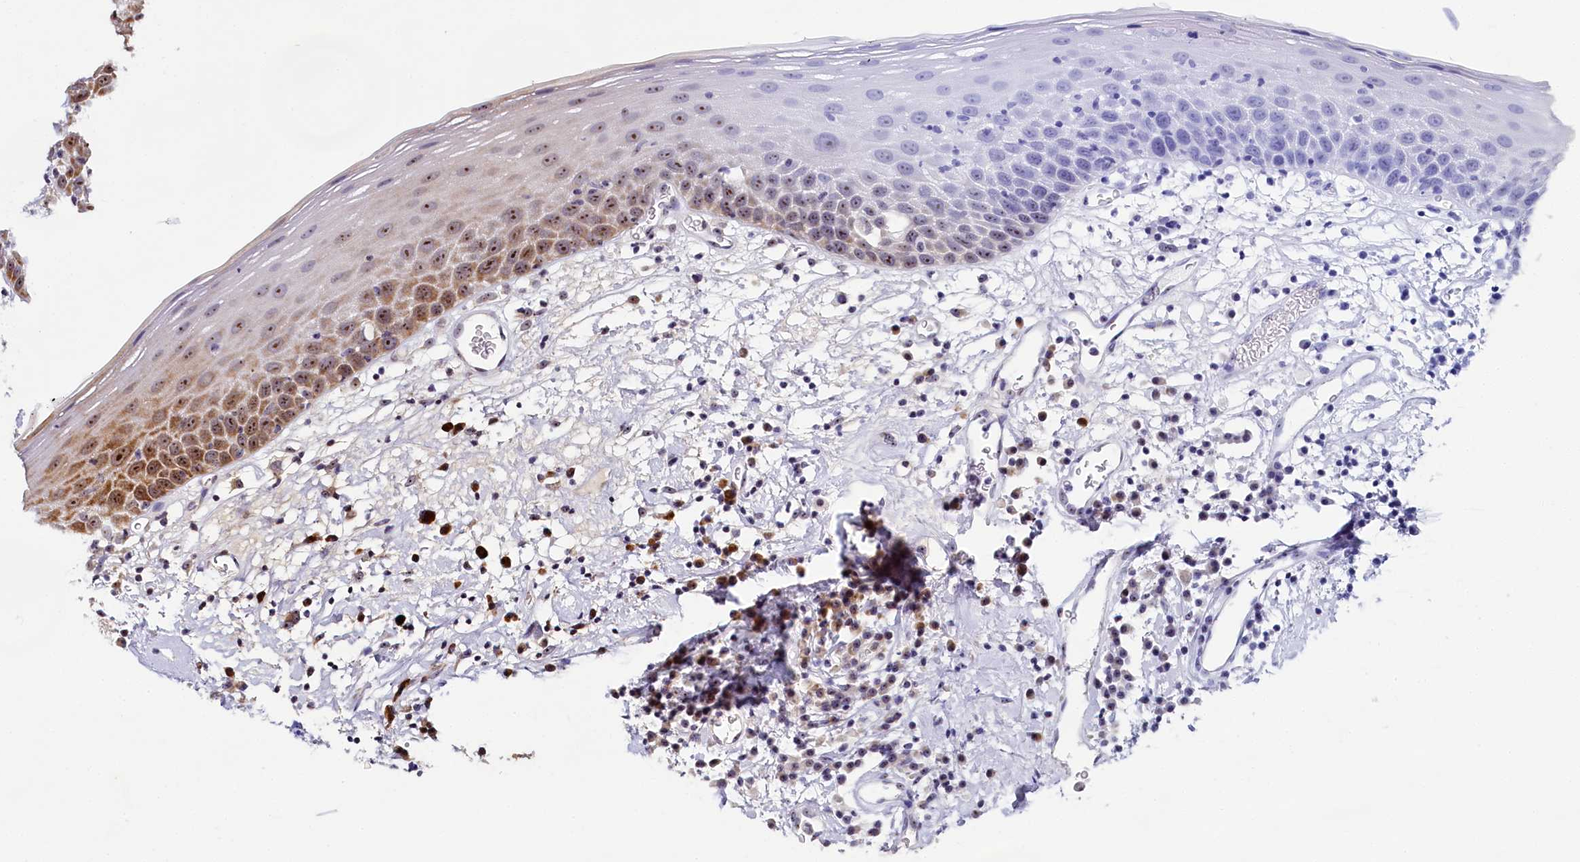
{"staining": {"intensity": "moderate", "quantity": "25%-75%", "location": "cytoplasmic/membranous,nuclear"}, "tissue": "oral mucosa", "cell_type": "Squamous epithelial cells", "image_type": "normal", "snomed": [{"axis": "morphology", "description": "Normal tissue, NOS"}, {"axis": "topography", "description": "Oral tissue"}], "caption": "This histopathology image reveals normal oral mucosa stained with immunohistochemistry to label a protein in brown. The cytoplasmic/membranous,nuclear of squamous epithelial cells show moderate positivity for the protein. Nuclei are counter-stained blue.", "gene": "TCOF1", "patient": {"sex": "male", "age": 74}}